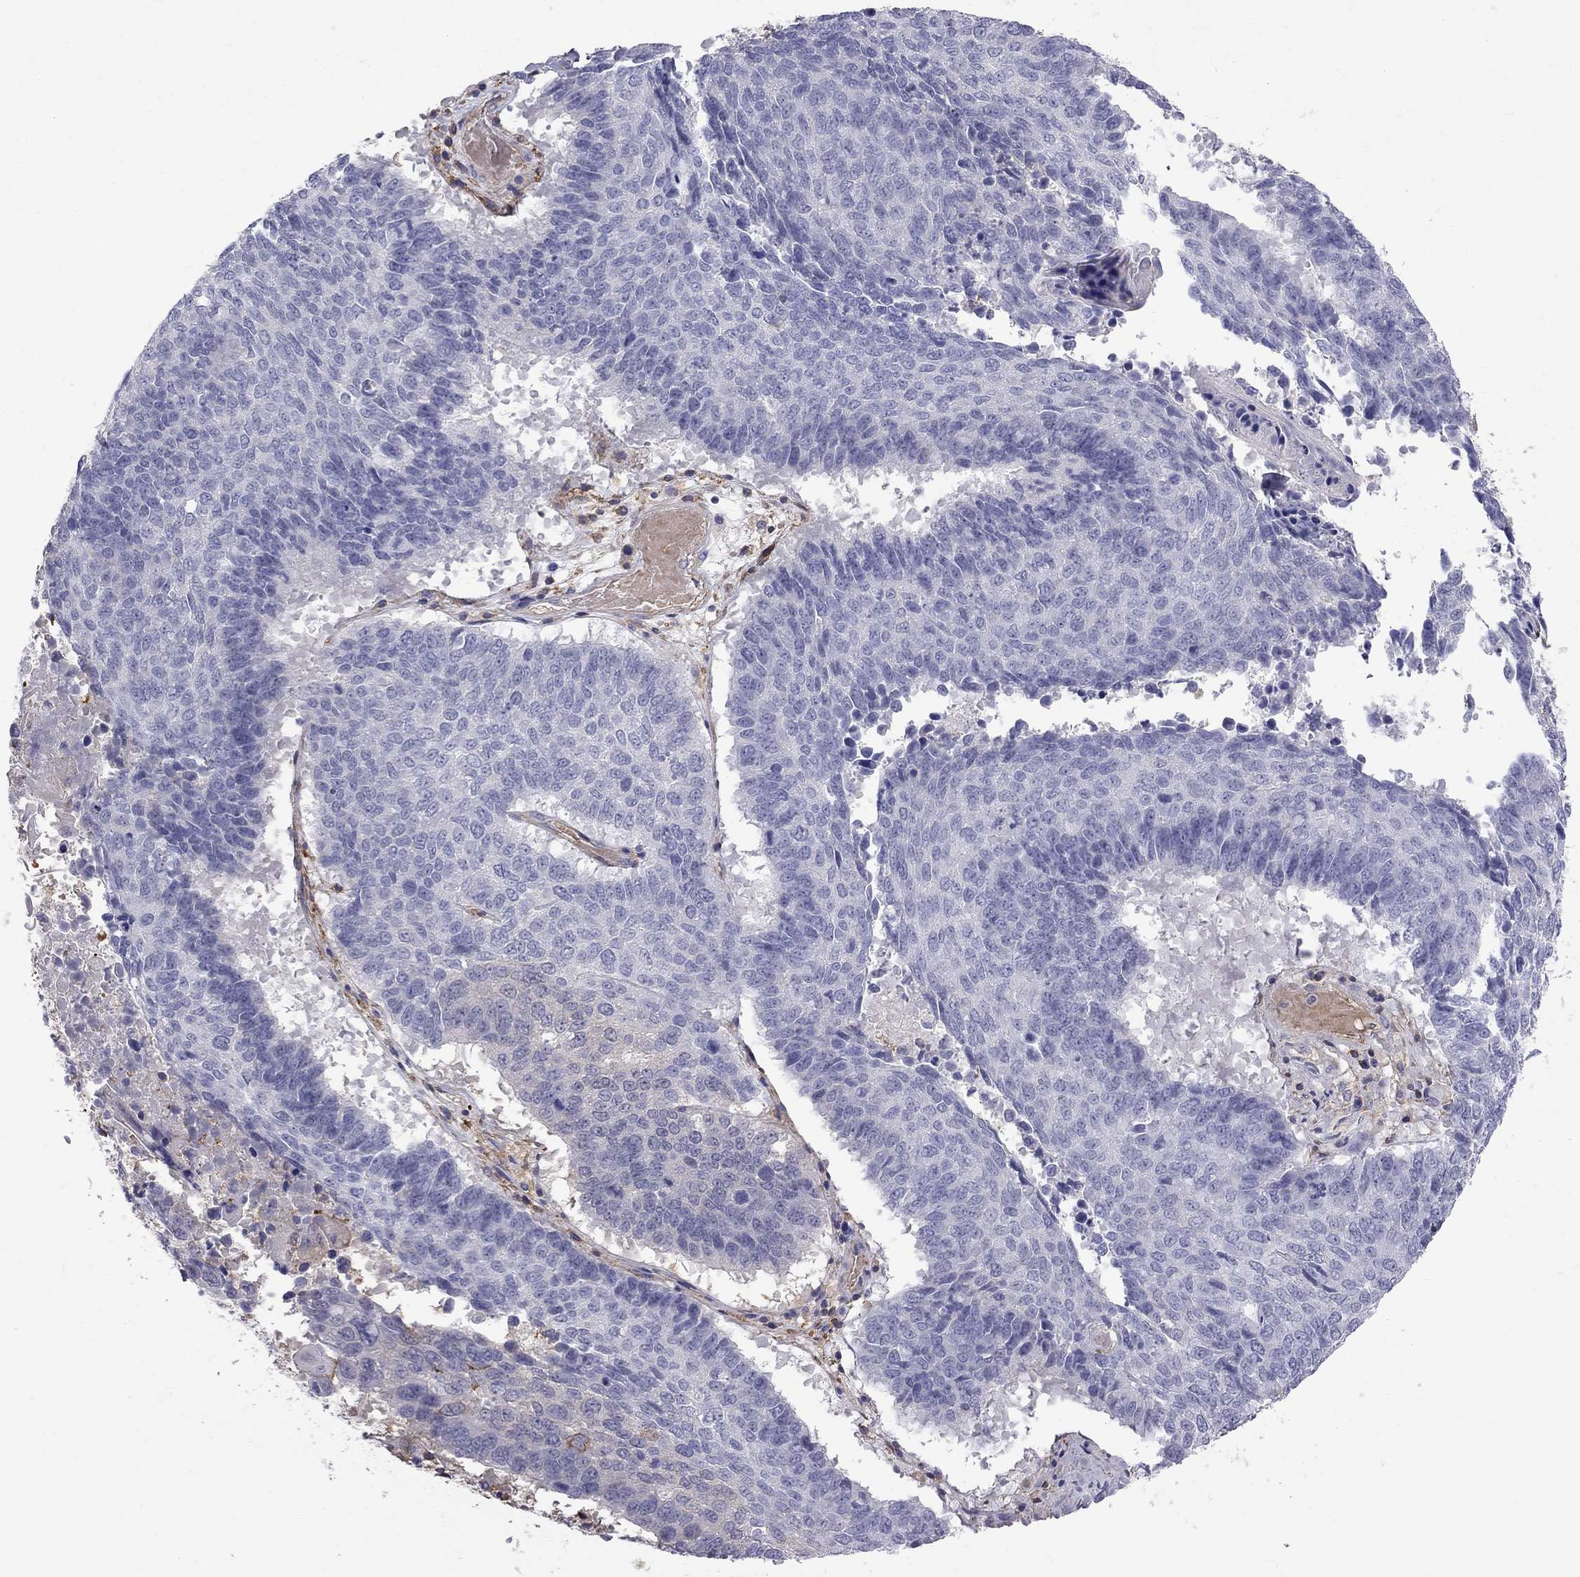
{"staining": {"intensity": "negative", "quantity": "none", "location": "none"}, "tissue": "lung cancer", "cell_type": "Tumor cells", "image_type": "cancer", "snomed": [{"axis": "morphology", "description": "Squamous cell carcinoma, NOS"}, {"axis": "topography", "description": "Lung"}], "caption": "Human lung cancer (squamous cell carcinoma) stained for a protein using immunohistochemistry shows no expression in tumor cells.", "gene": "EIF4E3", "patient": {"sex": "male", "age": 73}}